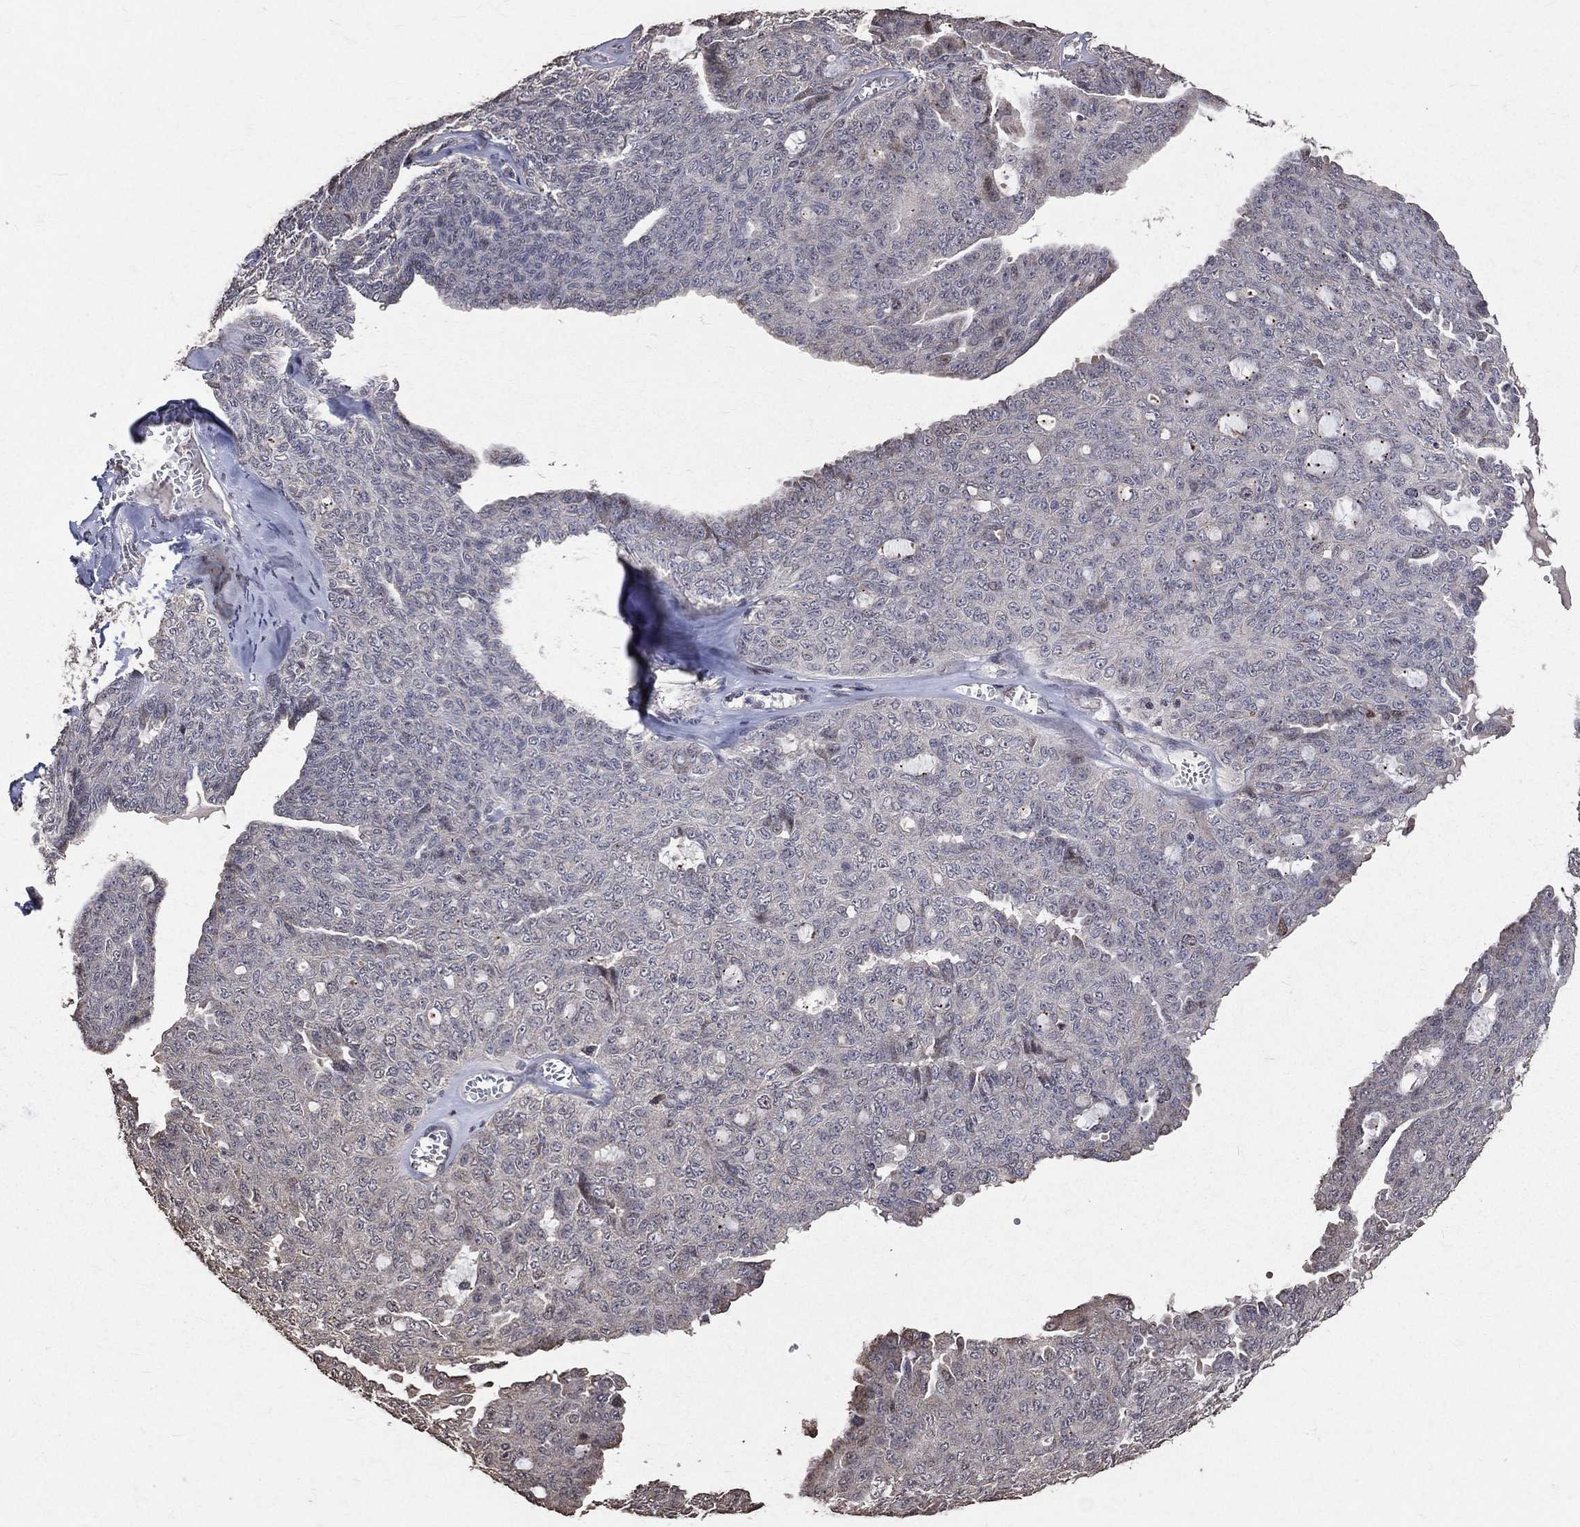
{"staining": {"intensity": "negative", "quantity": "none", "location": "none"}, "tissue": "ovarian cancer", "cell_type": "Tumor cells", "image_type": "cancer", "snomed": [{"axis": "morphology", "description": "Cystadenocarcinoma, serous, NOS"}, {"axis": "topography", "description": "Ovary"}], "caption": "The image exhibits no significant expression in tumor cells of ovarian cancer.", "gene": "LY6K", "patient": {"sex": "female", "age": 71}}